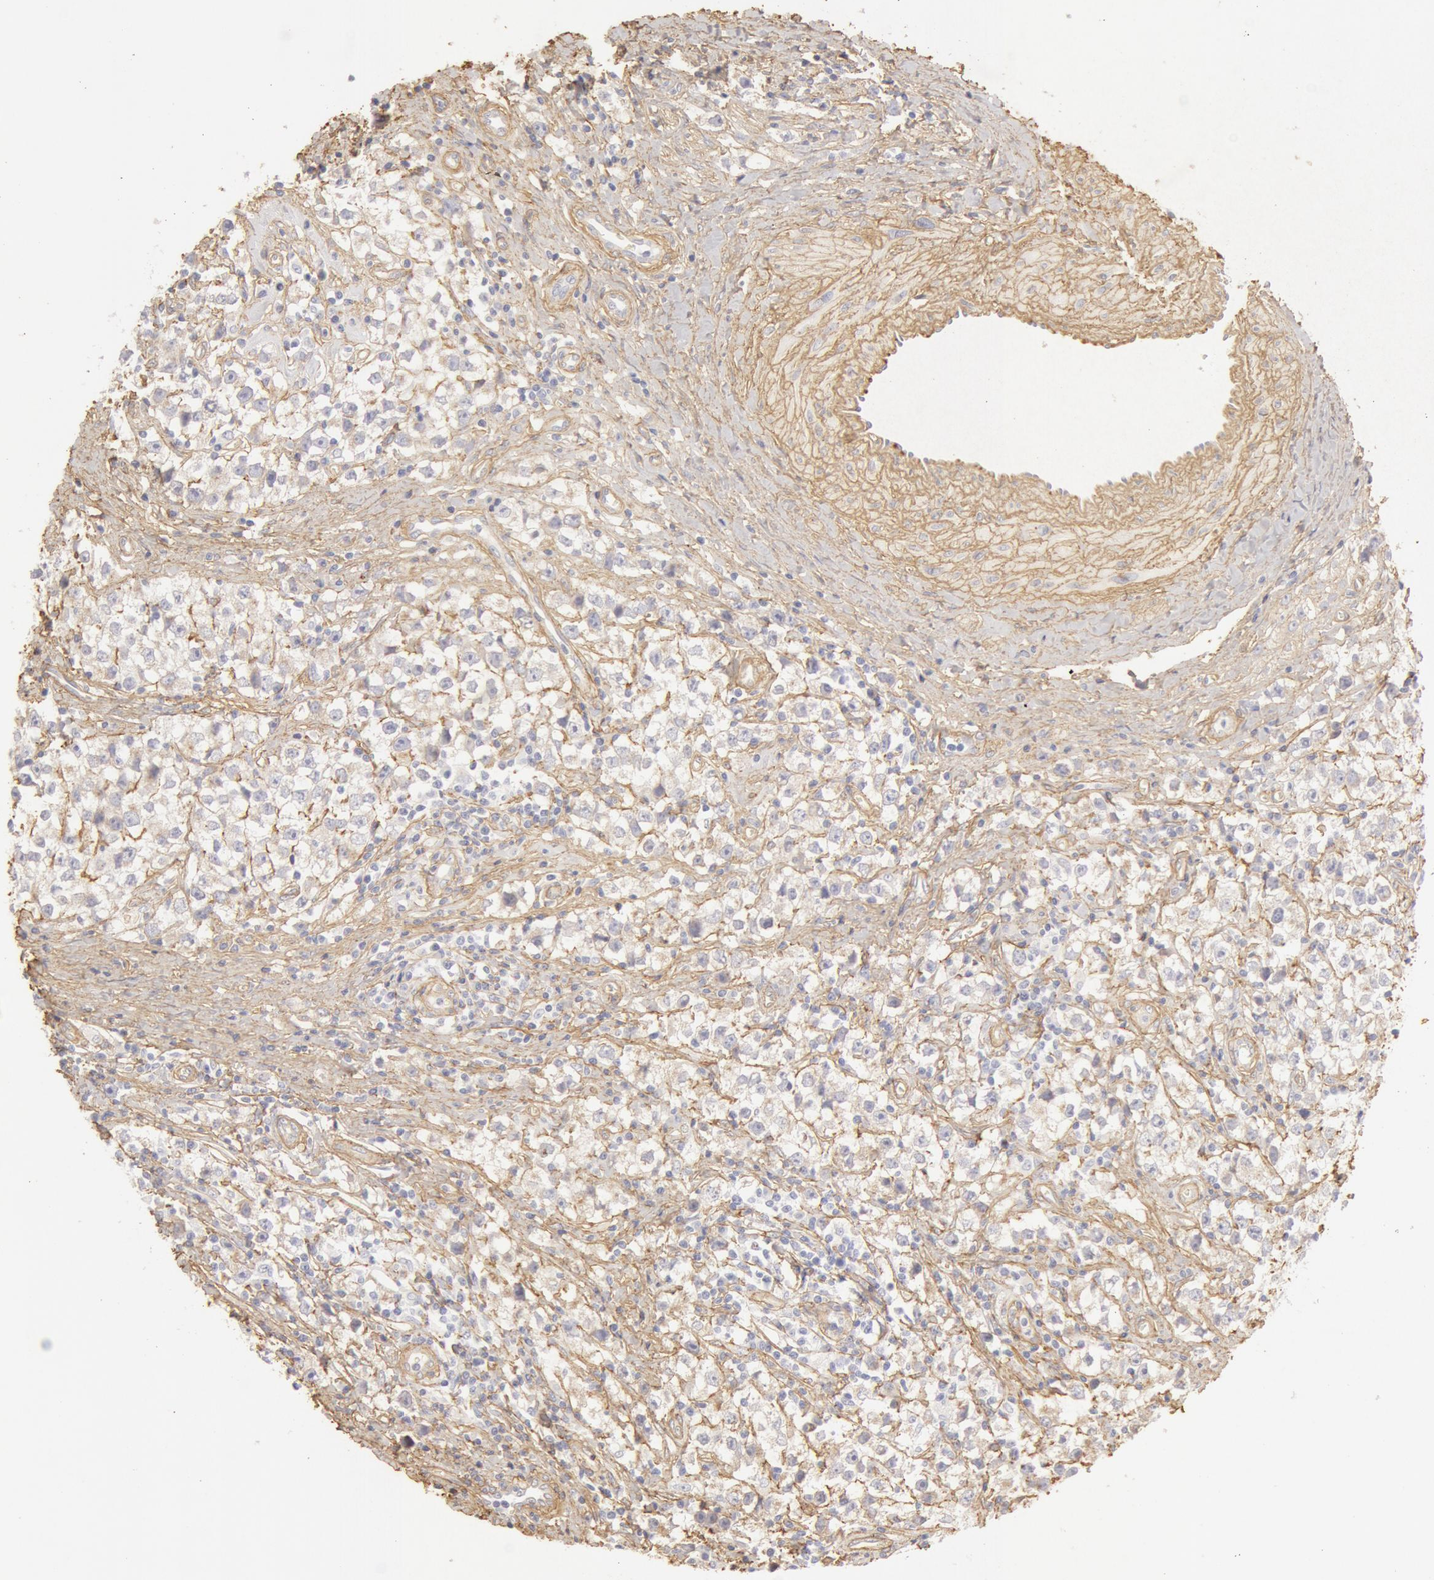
{"staining": {"intensity": "negative", "quantity": "none", "location": "none"}, "tissue": "testis cancer", "cell_type": "Tumor cells", "image_type": "cancer", "snomed": [{"axis": "morphology", "description": "Seminoma, NOS"}, {"axis": "topography", "description": "Testis"}], "caption": "Immunohistochemical staining of human testis cancer exhibits no significant positivity in tumor cells.", "gene": "COL4A1", "patient": {"sex": "male", "age": 35}}